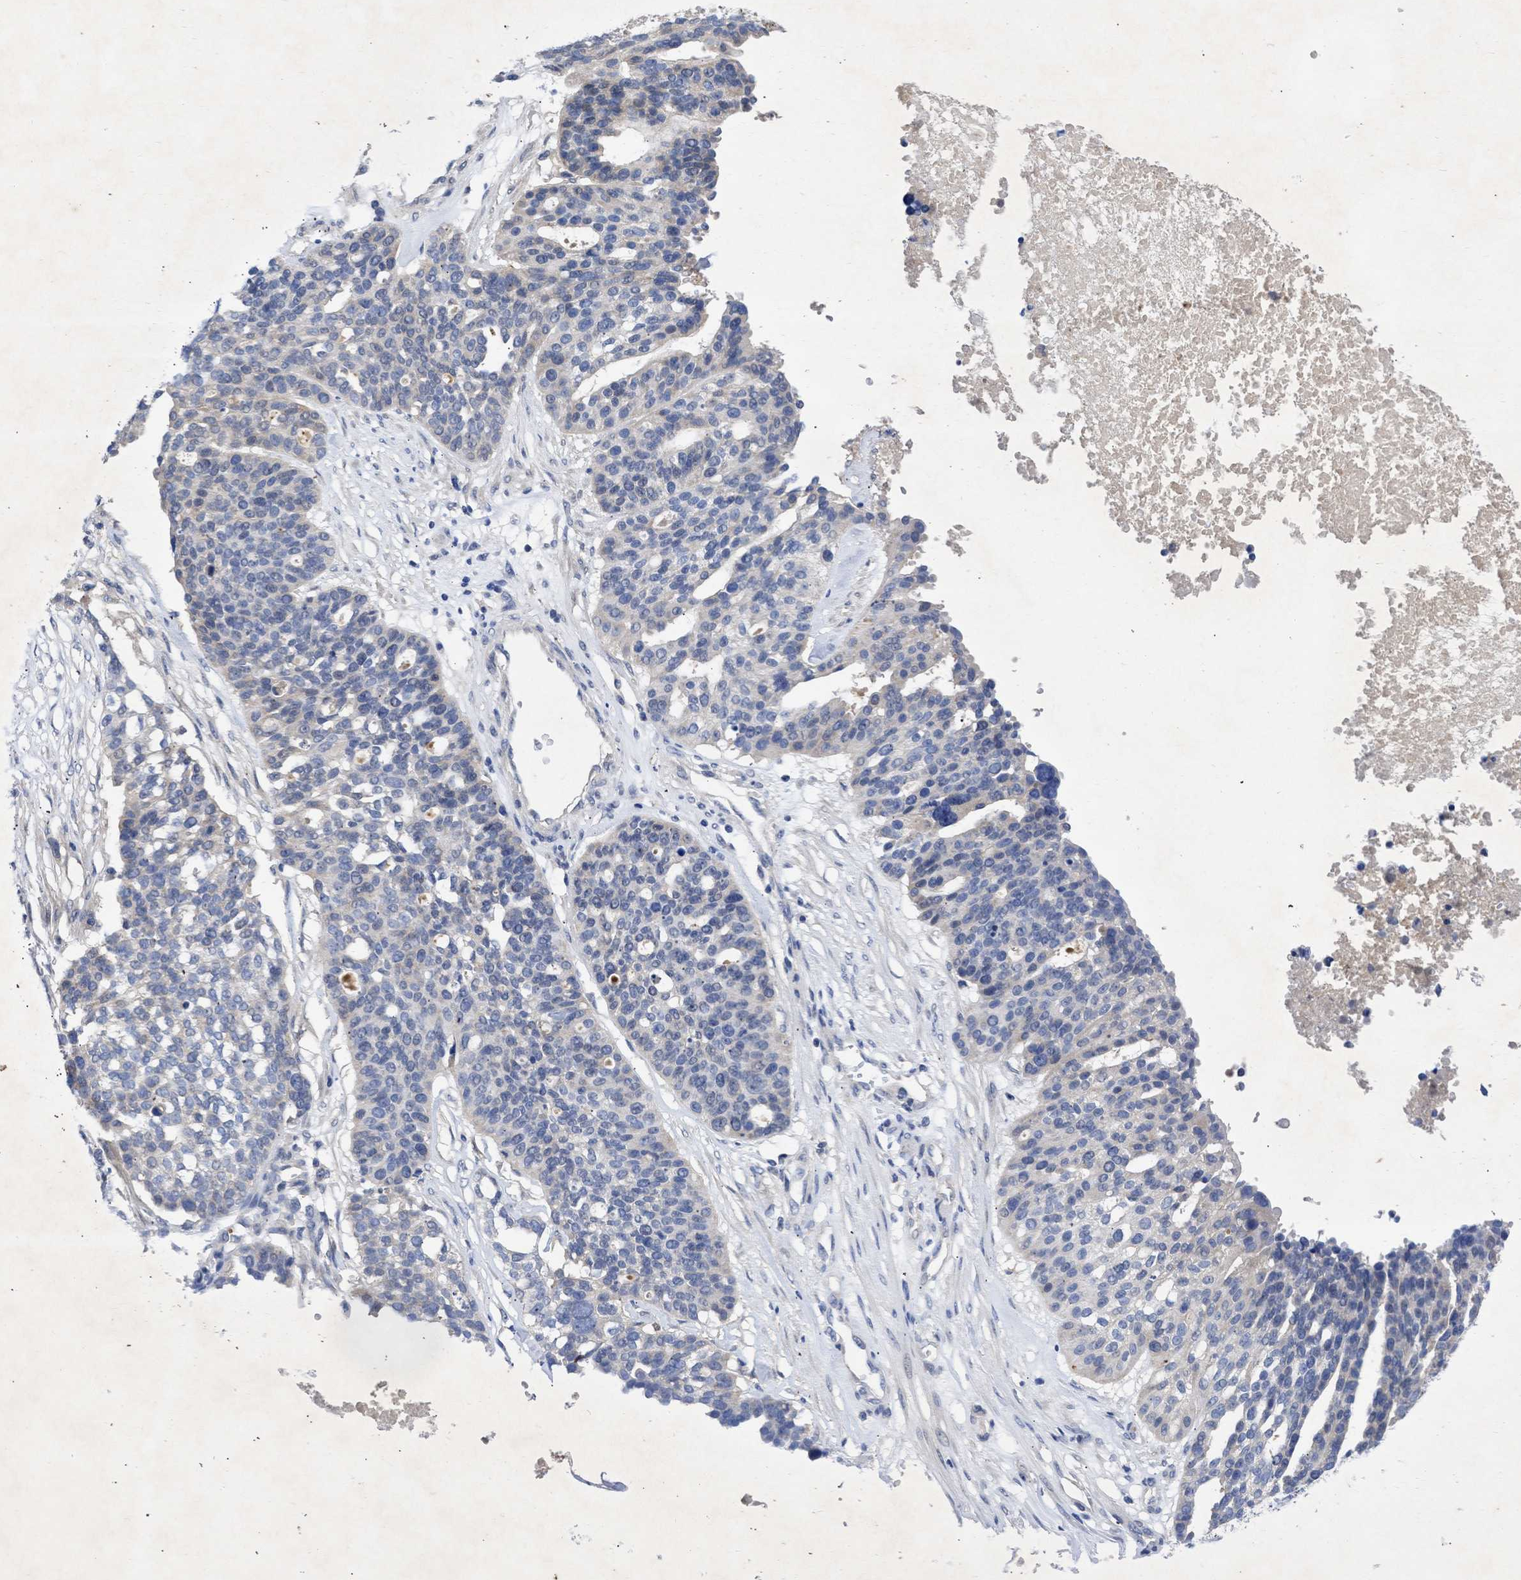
{"staining": {"intensity": "negative", "quantity": "none", "location": "none"}, "tissue": "ovarian cancer", "cell_type": "Tumor cells", "image_type": "cancer", "snomed": [{"axis": "morphology", "description": "Cystadenocarcinoma, serous, NOS"}, {"axis": "topography", "description": "Ovary"}], "caption": "Ovarian cancer was stained to show a protein in brown. There is no significant staining in tumor cells. (DAB immunohistochemistry visualized using brightfield microscopy, high magnification).", "gene": "ARHGEF4", "patient": {"sex": "female", "age": 59}}